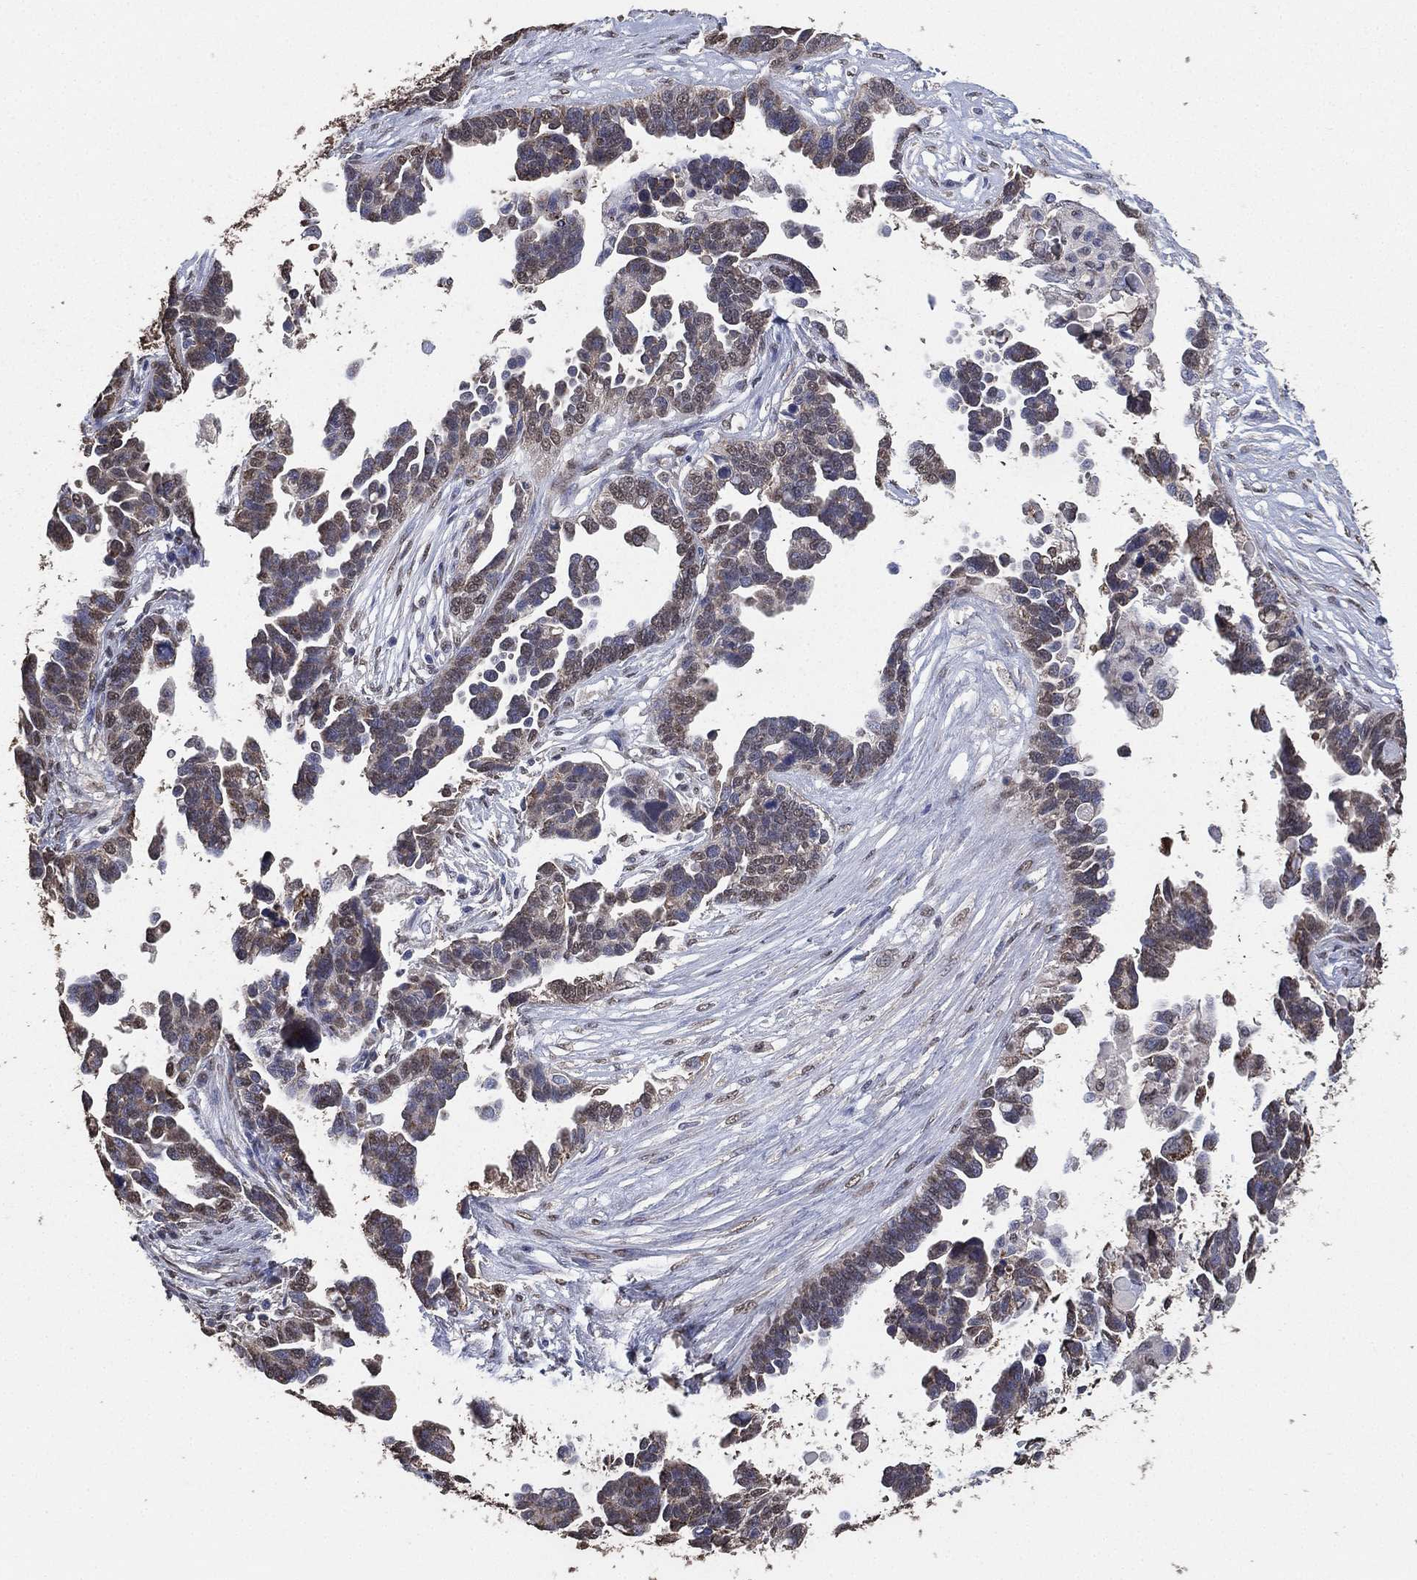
{"staining": {"intensity": "weak", "quantity": "<25%", "location": "cytoplasmic/membranous,nuclear"}, "tissue": "ovarian cancer", "cell_type": "Tumor cells", "image_type": "cancer", "snomed": [{"axis": "morphology", "description": "Cystadenocarcinoma, serous, NOS"}, {"axis": "topography", "description": "Ovary"}], "caption": "An image of human ovarian serous cystadenocarcinoma is negative for staining in tumor cells. (DAB (3,3'-diaminobenzidine) immunohistochemistry (IHC) visualized using brightfield microscopy, high magnification).", "gene": "ALDH7A1", "patient": {"sex": "female", "age": 54}}